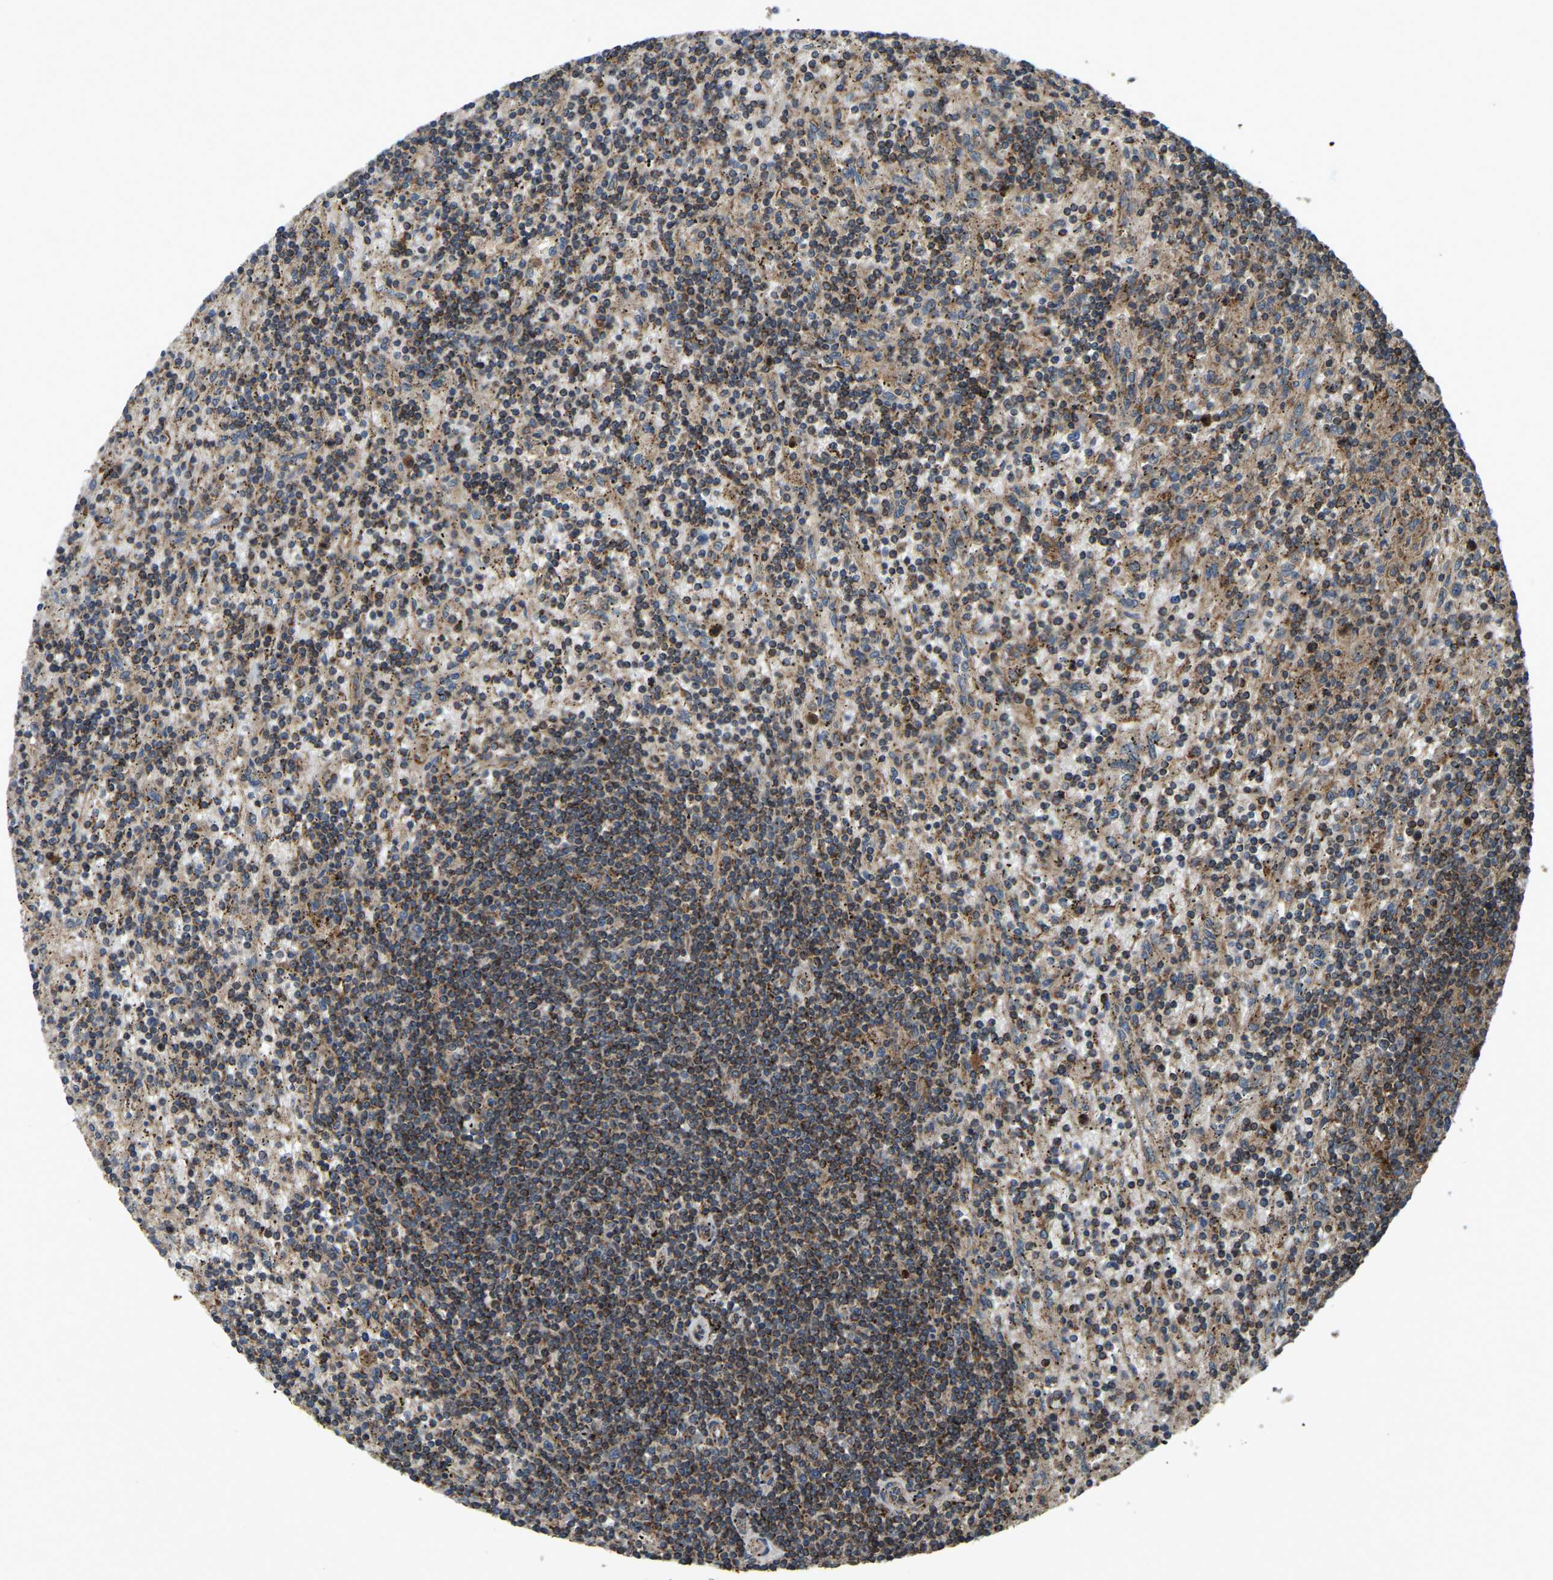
{"staining": {"intensity": "moderate", "quantity": ">75%", "location": "cytoplasmic/membranous"}, "tissue": "lymphoma", "cell_type": "Tumor cells", "image_type": "cancer", "snomed": [{"axis": "morphology", "description": "Malignant lymphoma, non-Hodgkin's type, Low grade"}, {"axis": "topography", "description": "Spleen"}], "caption": "High-magnification brightfield microscopy of low-grade malignant lymphoma, non-Hodgkin's type stained with DAB (brown) and counterstained with hematoxylin (blue). tumor cells exhibit moderate cytoplasmic/membranous staining is present in approximately>75% of cells.", "gene": "SAMD9L", "patient": {"sex": "male", "age": 76}}